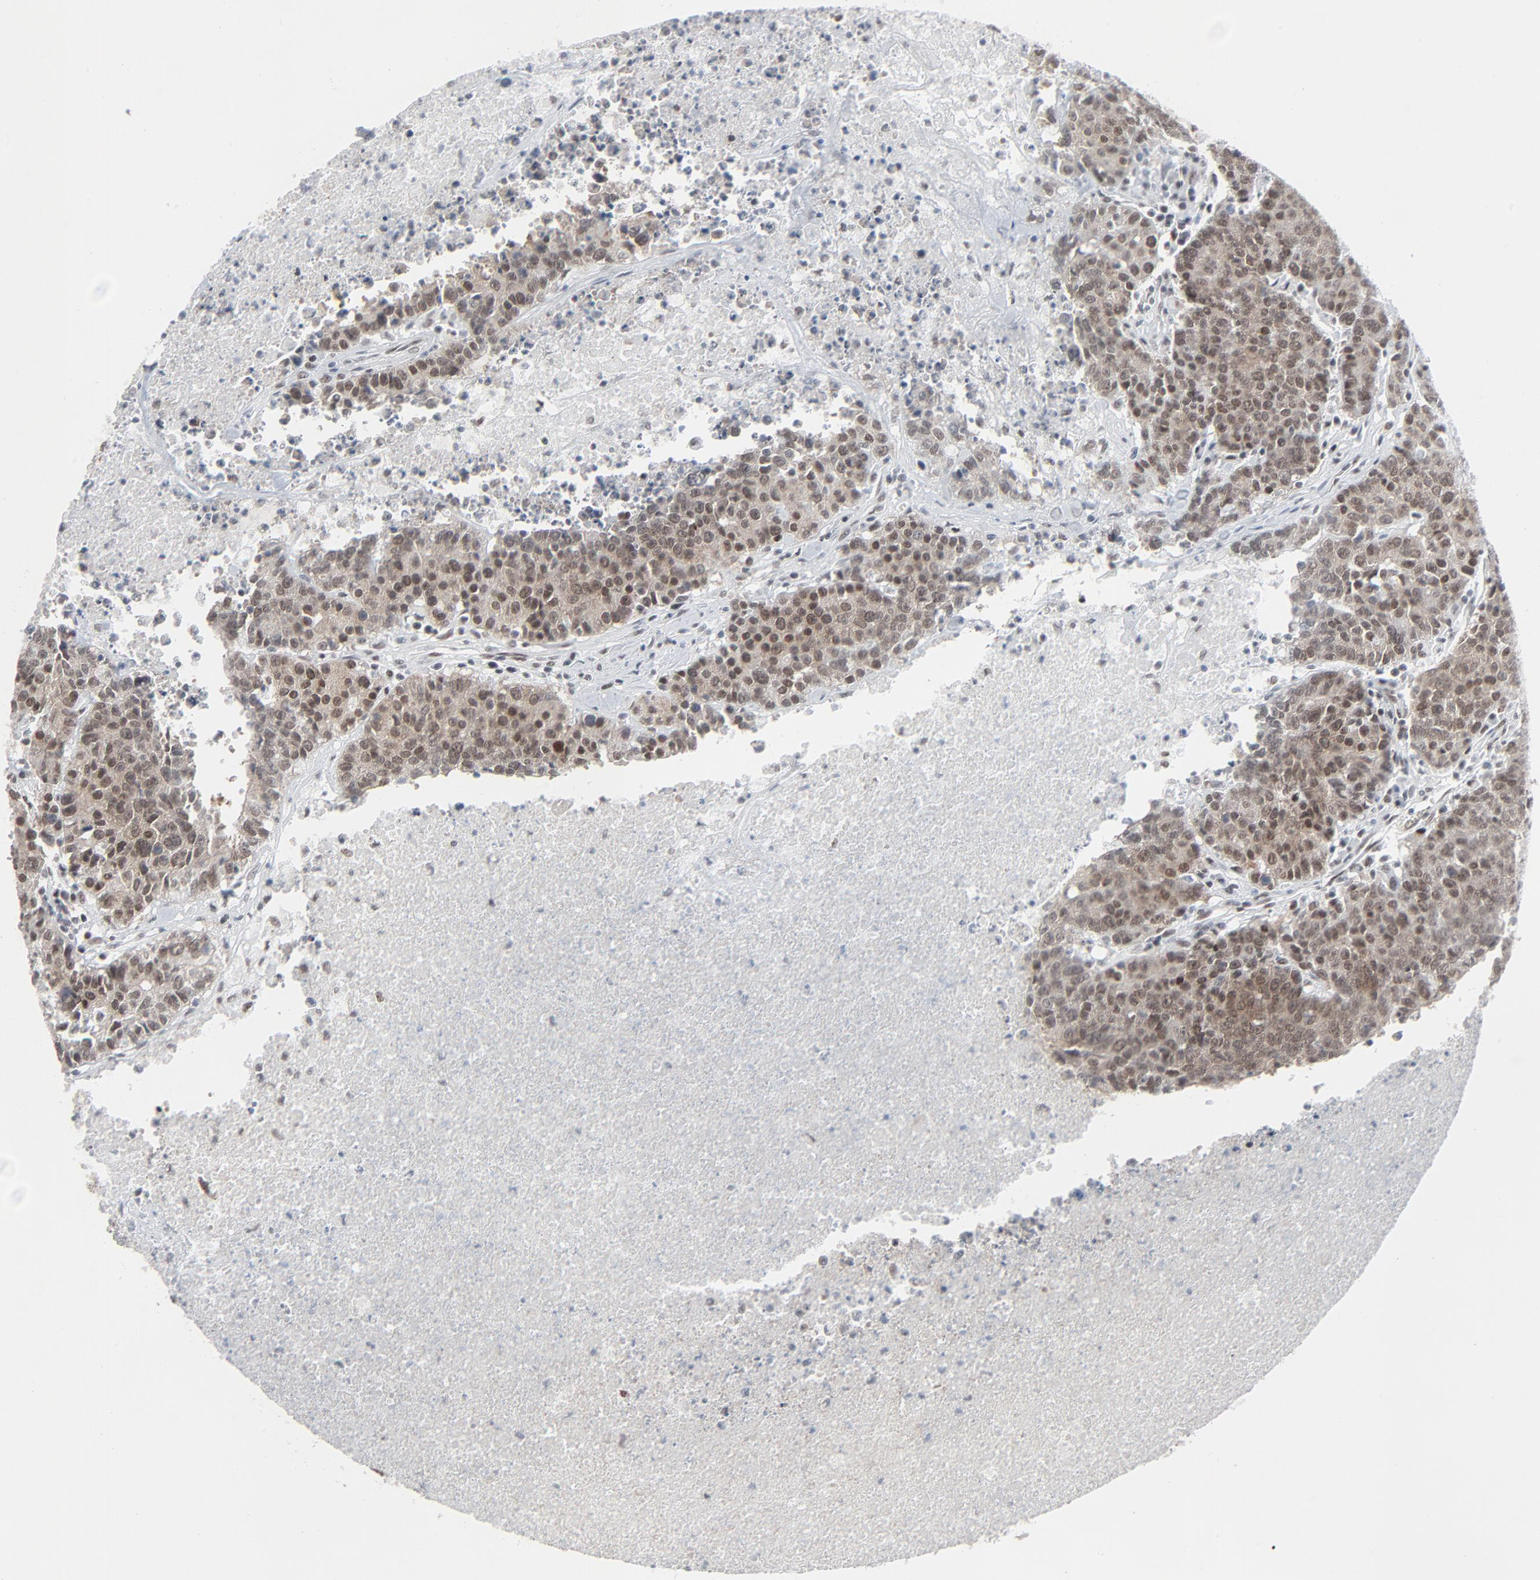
{"staining": {"intensity": "moderate", "quantity": ">75%", "location": "cytoplasmic/membranous,nuclear"}, "tissue": "colorectal cancer", "cell_type": "Tumor cells", "image_type": "cancer", "snomed": [{"axis": "morphology", "description": "Adenocarcinoma, NOS"}, {"axis": "topography", "description": "Colon"}], "caption": "Human adenocarcinoma (colorectal) stained with a brown dye shows moderate cytoplasmic/membranous and nuclear positive staining in approximately >75% of tumor cells.", "gene": "FBXO28", "patient": {"sex": "female", "age": 53}}